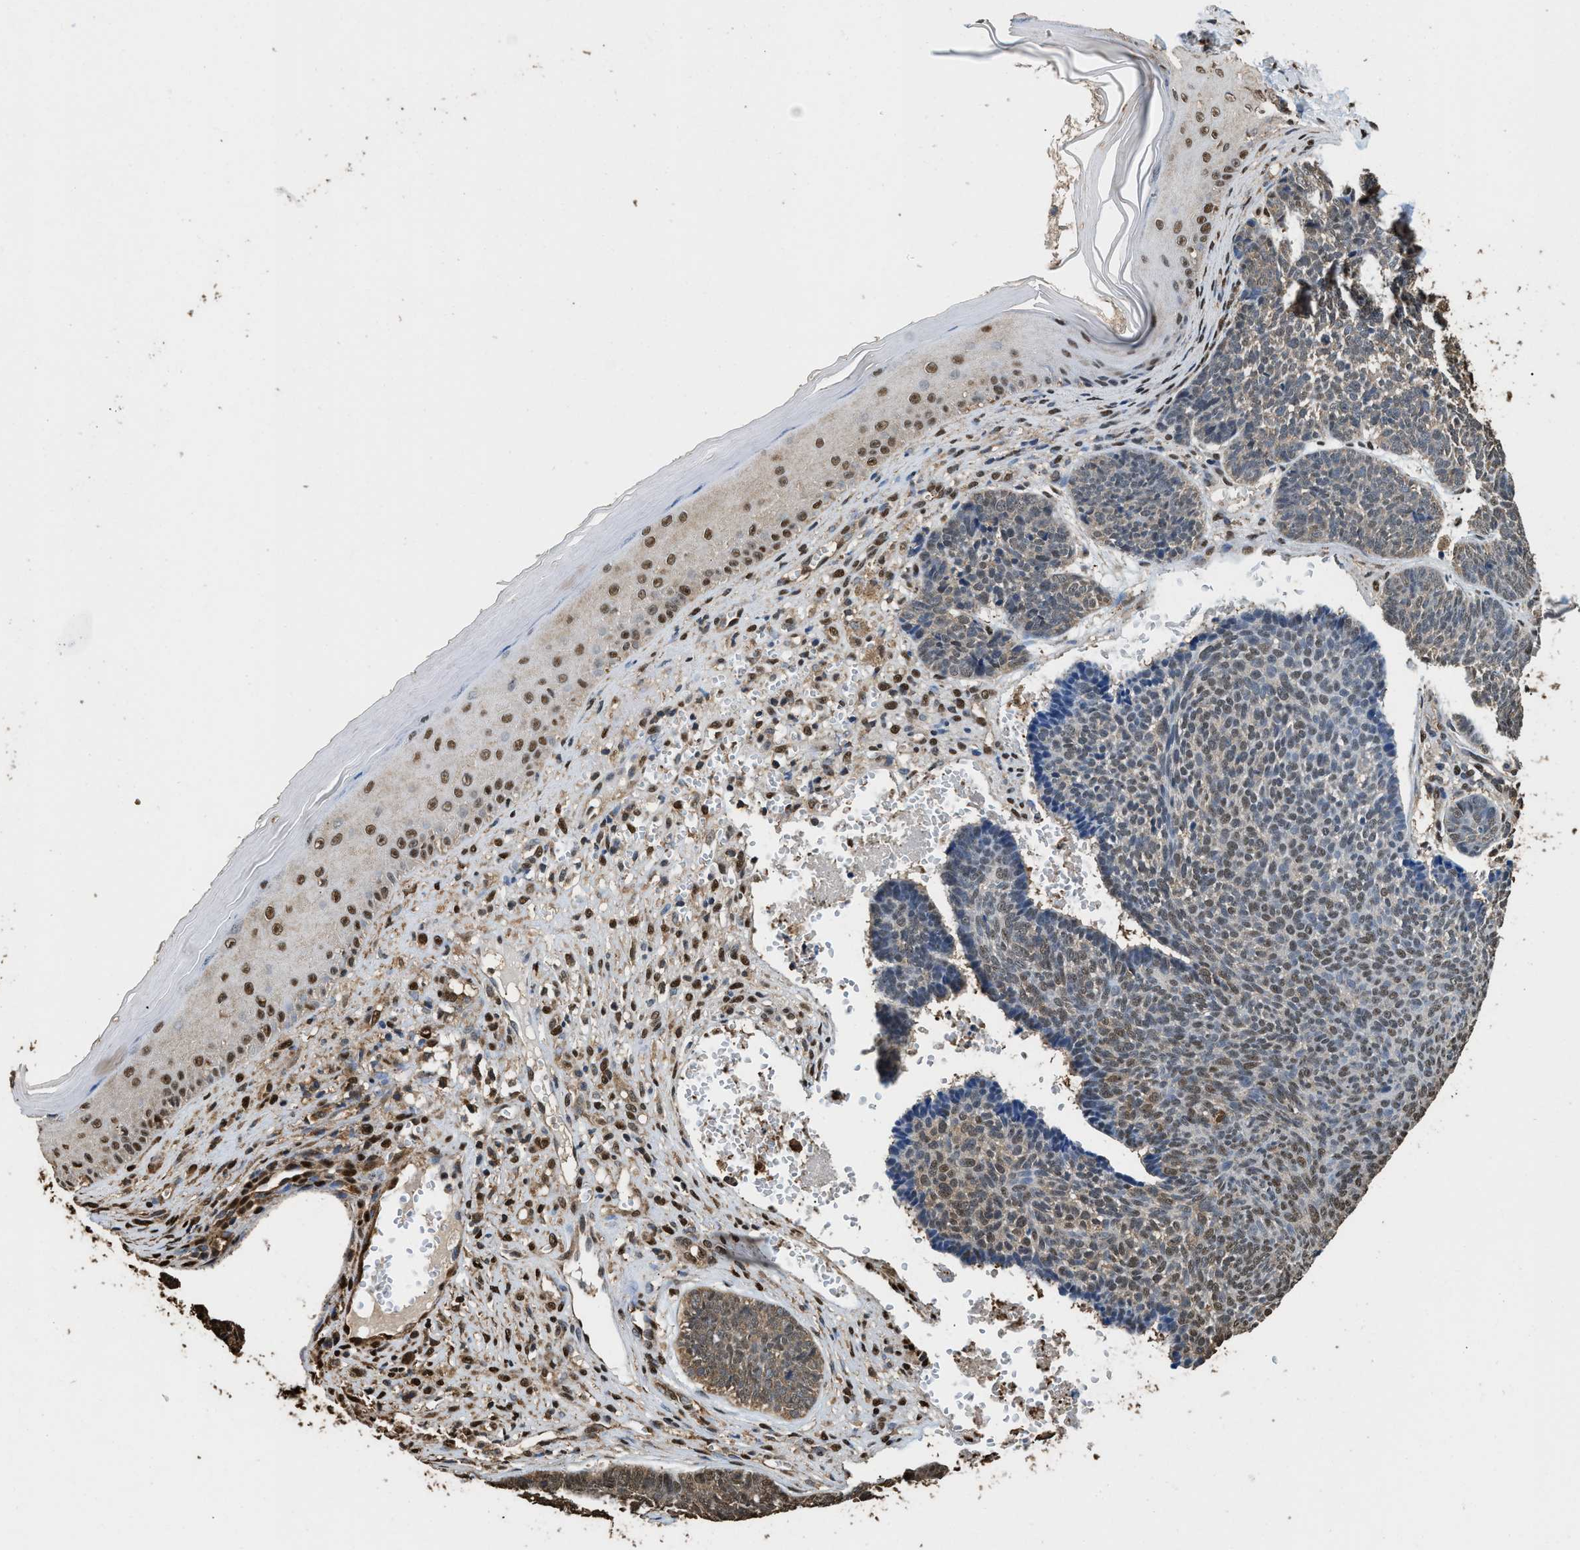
{"staining": {"intensity": "moderate", "quantity": "25%-75%", "location": "cytoplasmic/membranous,nuclear"}, "tissue": "skin cancer", "cell_type": "Tumor cells", "image_type": "cancer", "snomed": [{"axis": "morphology", "description": "Basal cell carcinoma"}, {"axis": "topography", "description": "Skin"}], "caption": "The photomicrograph displays a brown stain indicating the presence of a protein in the cytoplasmic/membranous and nuclear of tumor cells in skin cancer. (Brightfield microscopy of DAB IHC at high magnification).", "gene": "GAPDH", "patient": {"sex": "male", "age": 84}}